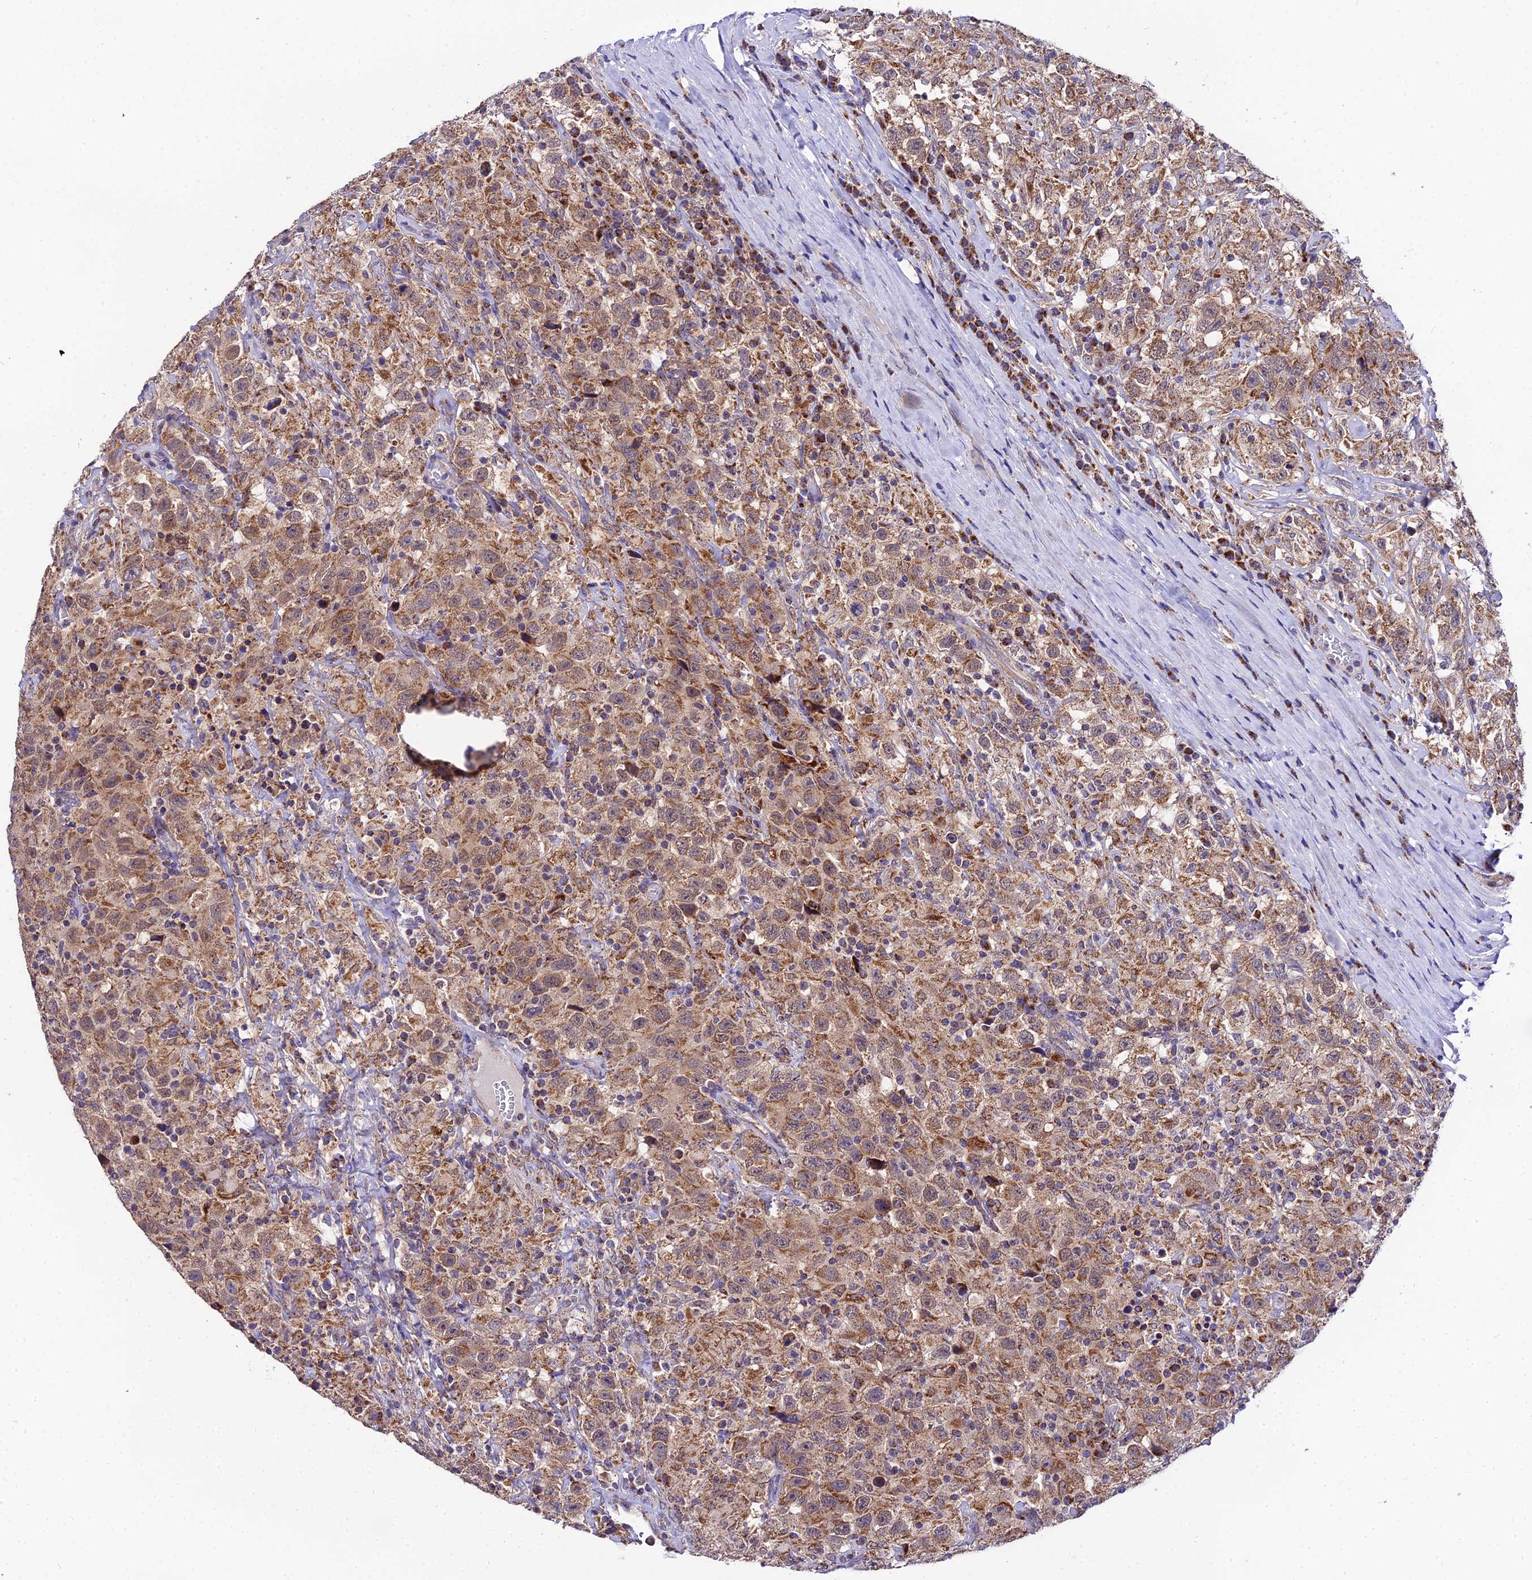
{"staining": {"intensity": "moderate", "quantity": ">75%", "location": "cytoplasmic/membranous"}, "tissue": "testis cancer", "cell_type": "Tumor cells", "image_type": "cancer", "snomed": [{"axis": "morphology", "description": "Seminoma, NOS"}, {"axis": "topography", "description": "Testis"}], "caption": "High-magnification brightfield microscopy of seminoma (testis) stained with DAB (3,3'-diaminobenzidine) (brown) and counterstained with hematoxylin (blue). tumor cells exhibit moderate cytoplasmic/membranous expression is present in about>75% of cells.", "gene": "PSMD2", "patient": {"sex": "male", "age": 41}}